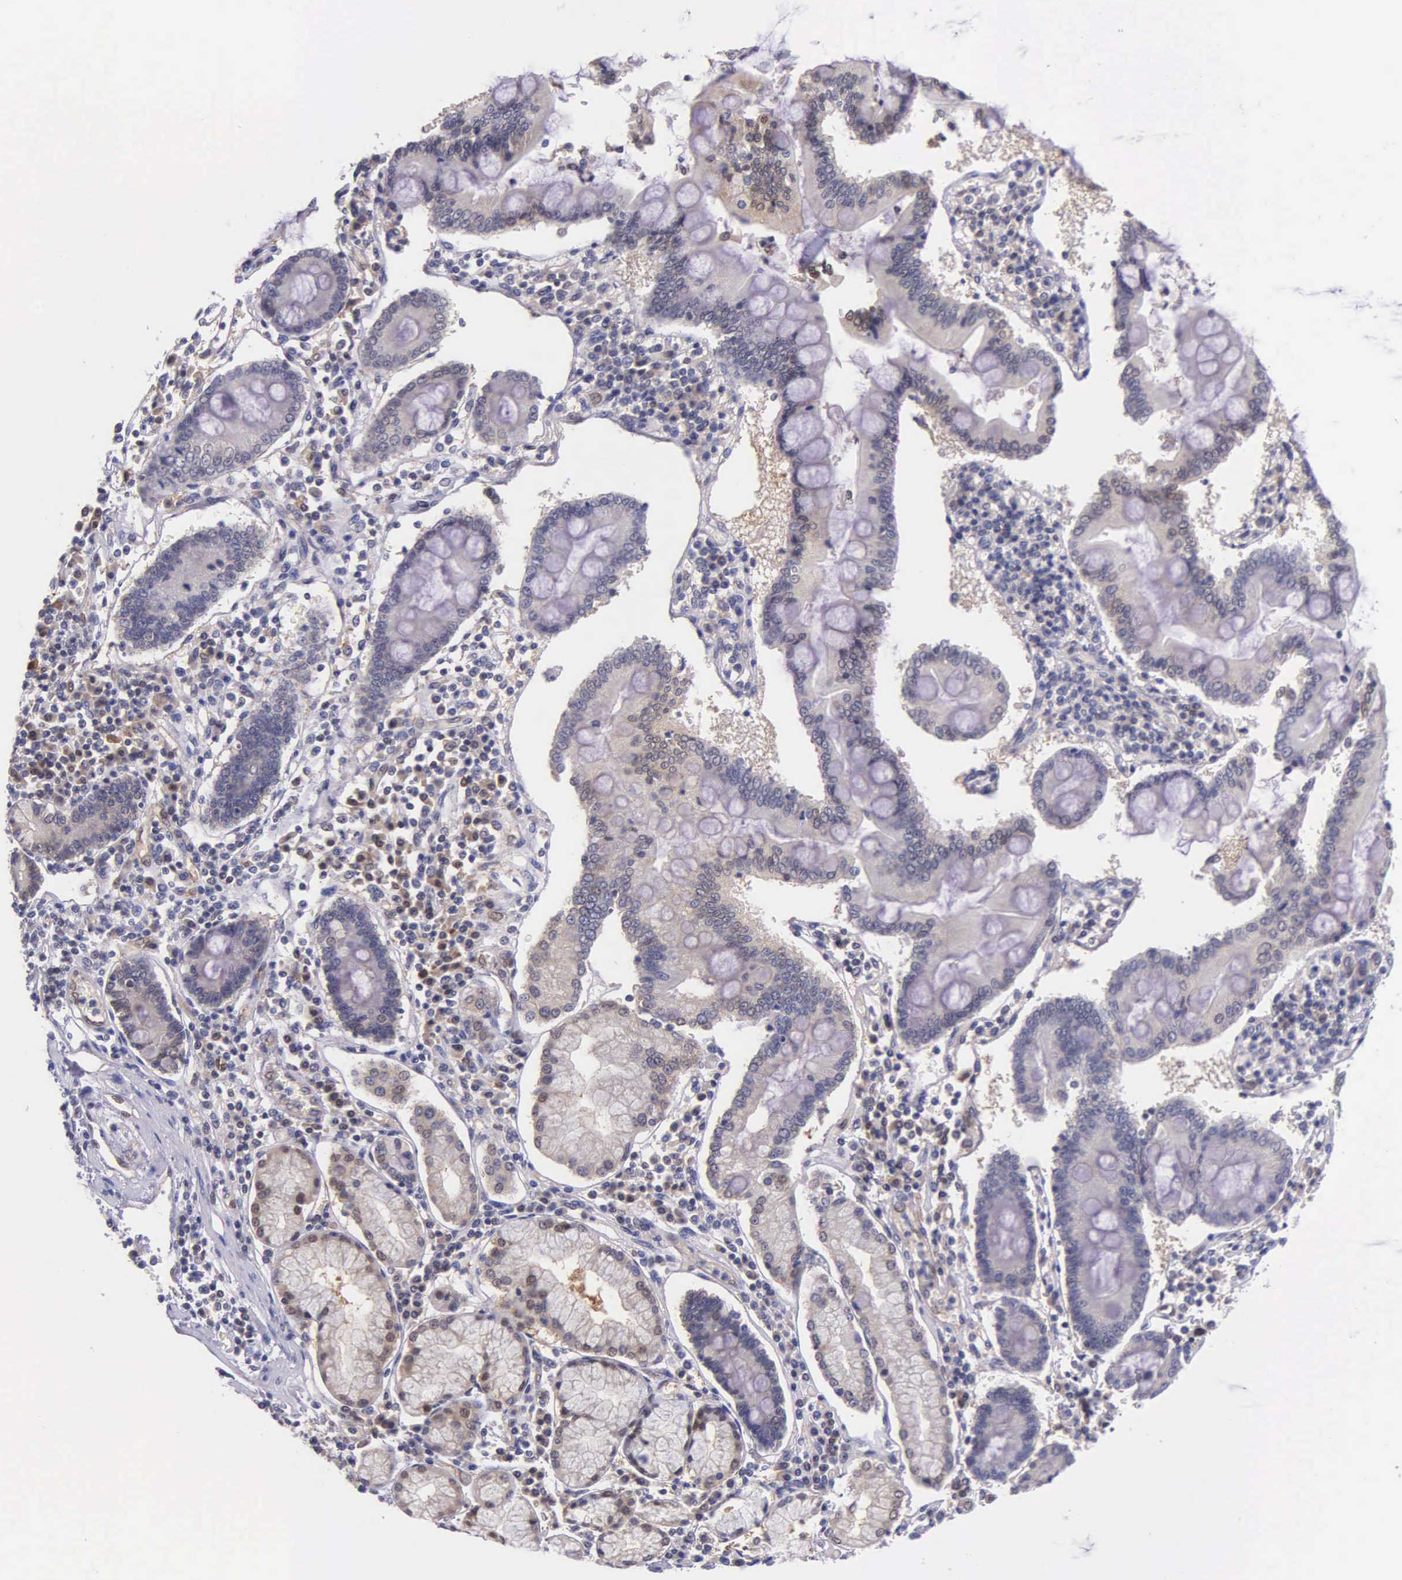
{"staining": {"intensity": "negative", "quantity": "none", "location": "none"}, "tissue": "pancreatic cancer", "cell_type": "Tumor cells", "image_type": "cancer", "snomed": [{"axis": "morphology", "description": "Adenocarcinoma, NOS"}, {"axis": "topography", "description": "Pancreas"}], "caption": "A photomicrograph of adenocarcinoma (pancreatic) stained for a protein shows no brown staining in tumor cells.", "gene": "GMPR2", "patient": {"sex": "female", "age": 57}}